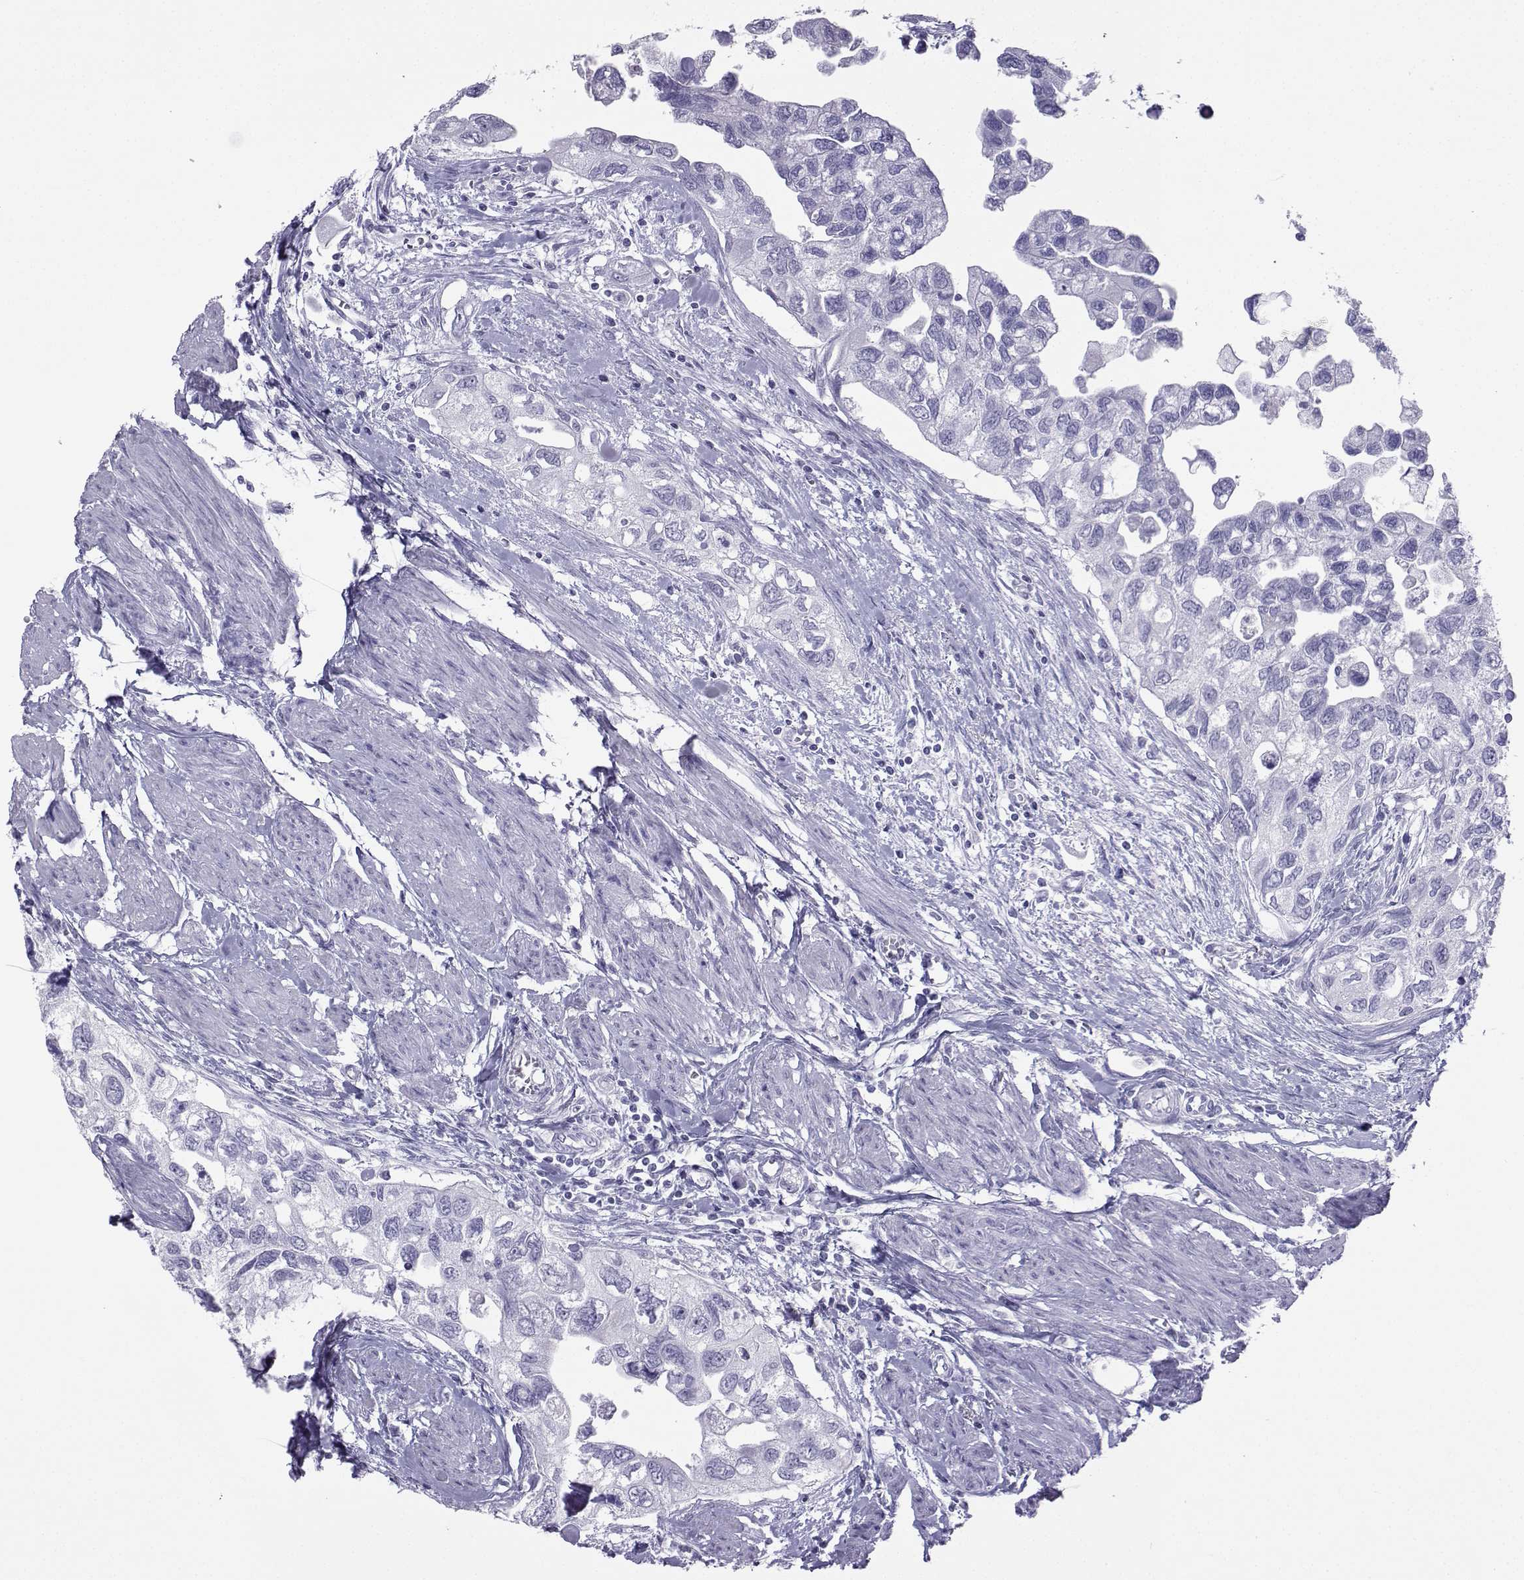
{"staining": {"intensity": "negative", "quantity": "none", "location": "none"}, "tissue": "urothelial cancer", "cell_type": "Tumor cells", "image_type": "cancer", "snomed": [{"axis": "morphology", "description": "Urothelial carcinoma, High grade"}, {"axis": "topography", "description": "Urinary bladder"}], "caption": "Histopathology image shows no protein staining in tumor cells of urothelial carcinoma (high-grade) tissue. (DAB immunohistochemistry (IHC) visualized using brightfield microscopy, high magnification).", "gene": "LORICRIN", "patient": {"sex": "male", "age": 59}}